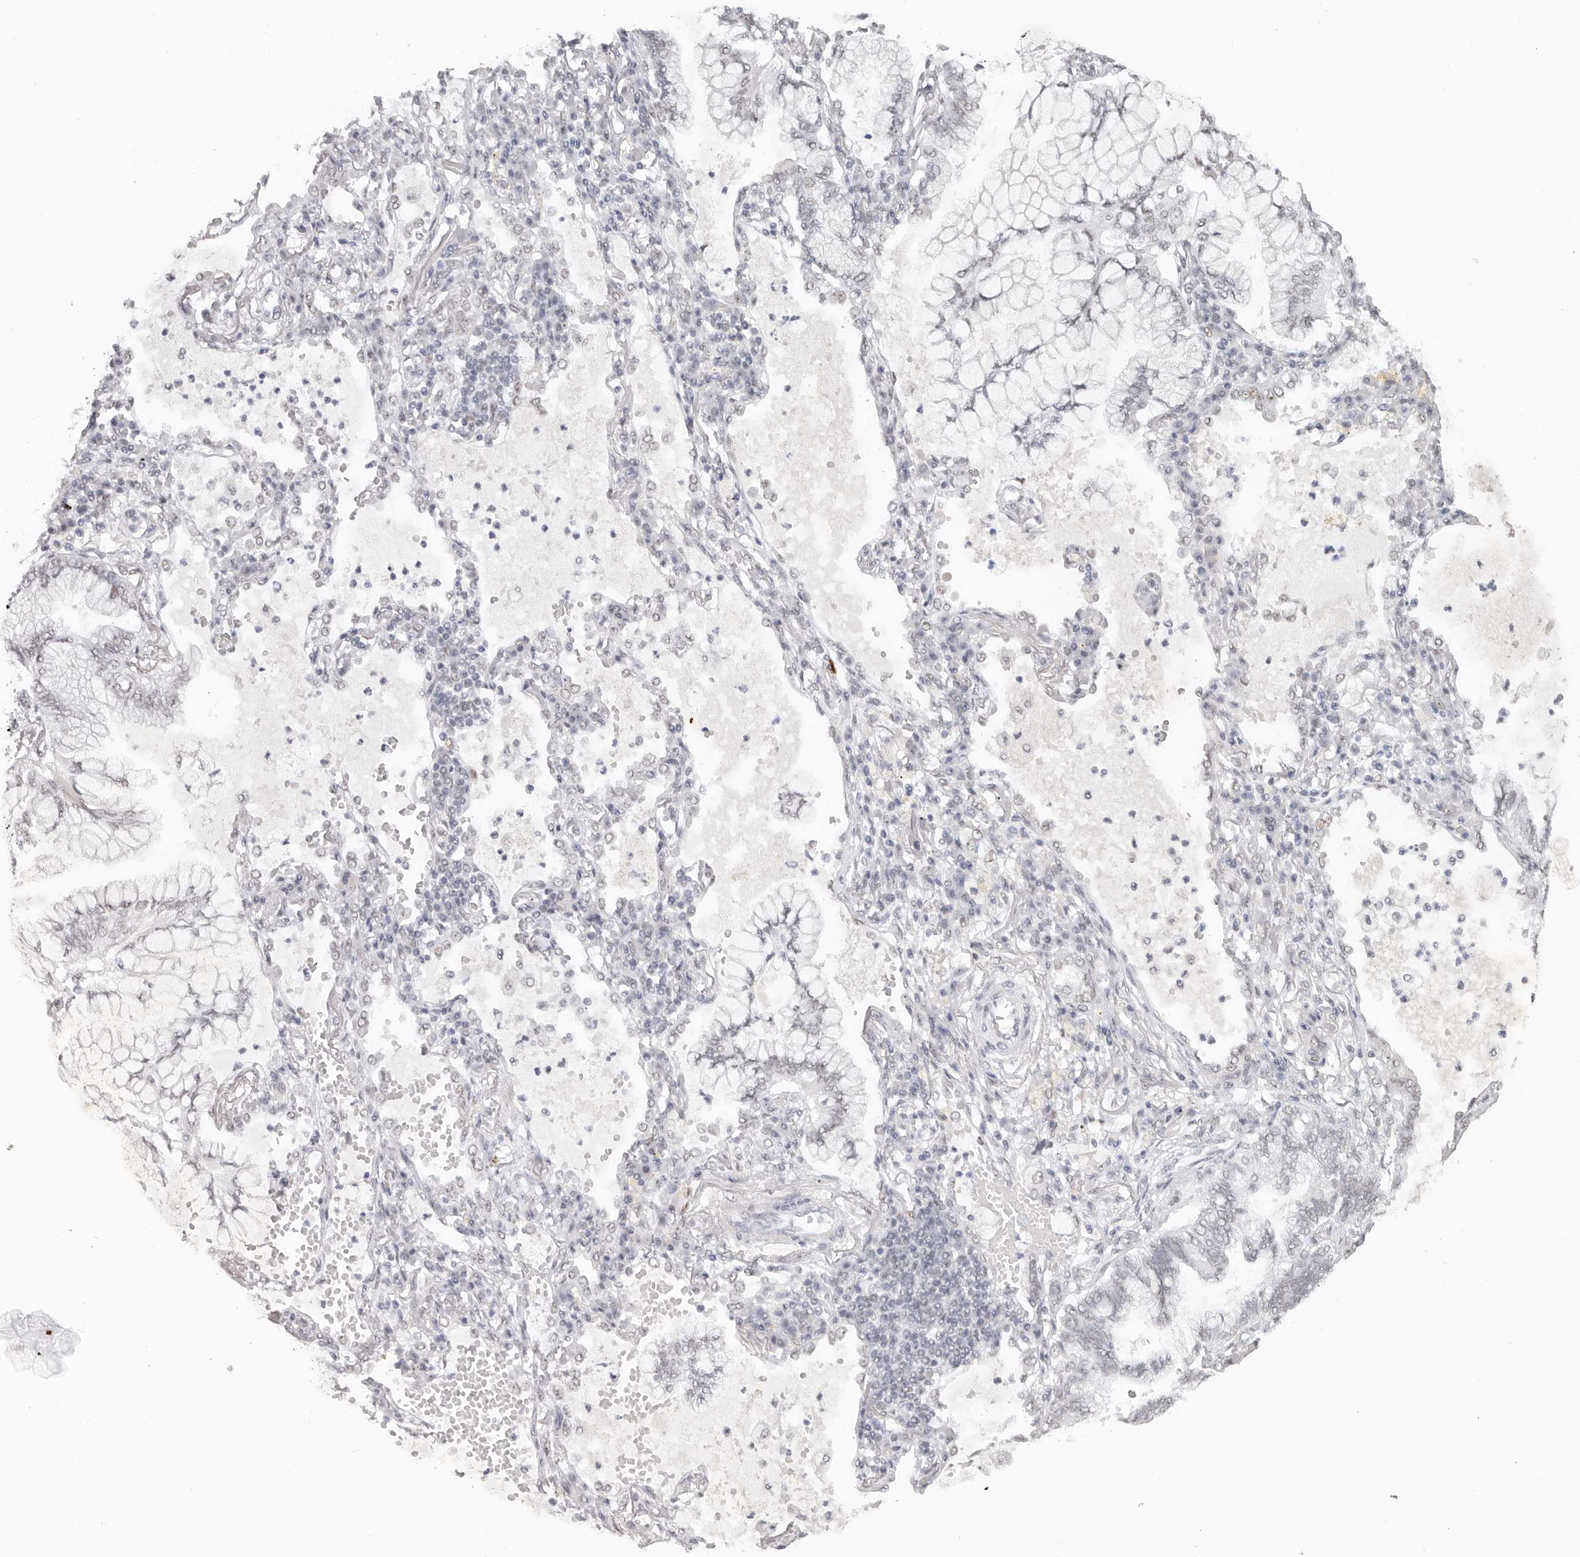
{"staining": {"intensity": "negative", "quantity": "none", "location": "none"}, "tissue": "lung cancer", "cell_type": "Tumor cells", "image_type": "cancer", "snomed": [{"axis": "morphology", "description": "Adenocarcinoma, NOS"}, {"axis": "topography", "description": "Lung"}], "caption": "An immunohistochemistry (IHC) image of lung cancer is shown. There is no staining in tumor cells of lung cancer.", "gene": "LARP7", "patient": {"sex": "female", "age": 70}}